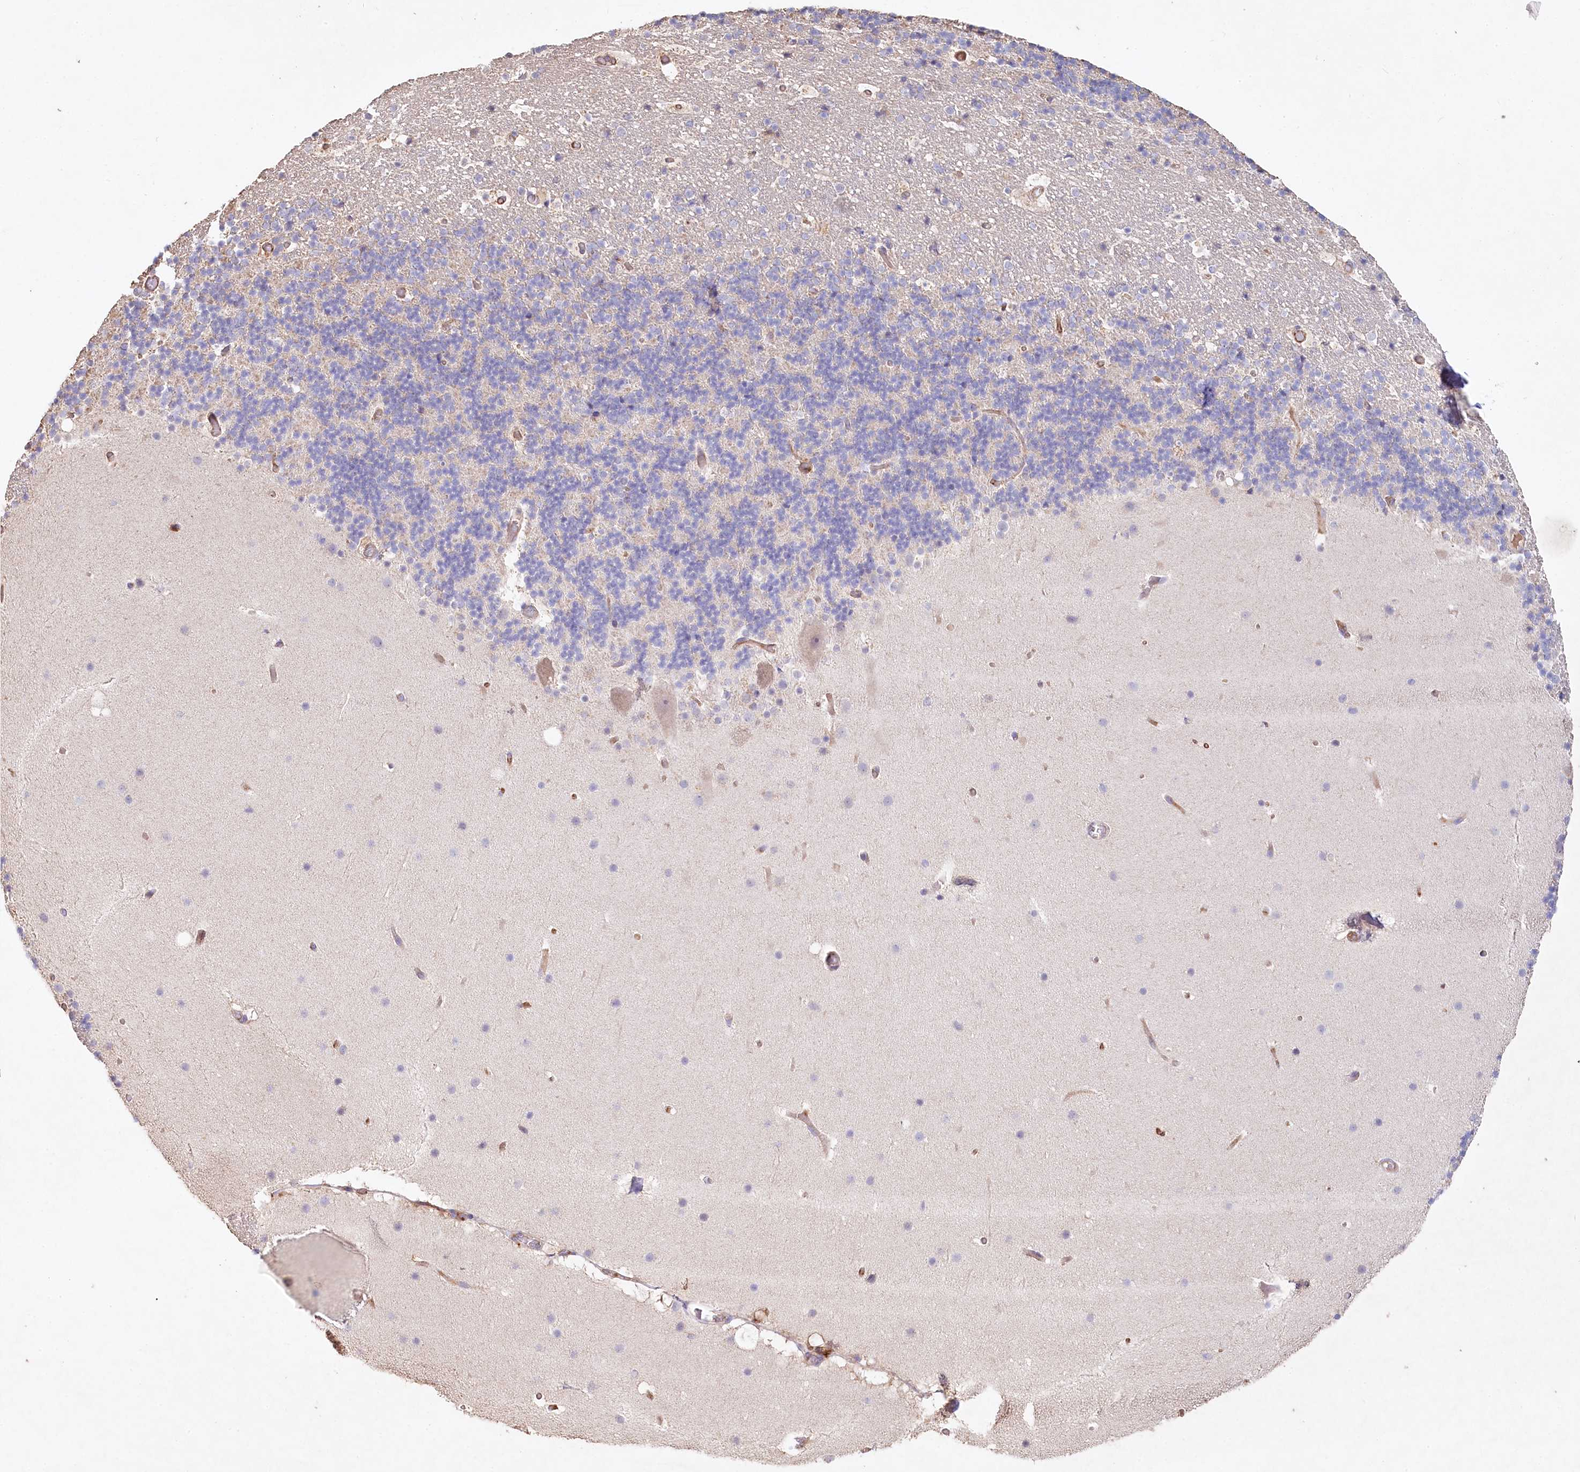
{"staining": {"intensity": "negative", "quantity": "none", "location": "none"}, "tissue": "cerebellum", "cell_type": "Cells in granular layer", "image_type": "normal", "snomed": [{"axis": "morphology", "description": "Normal tissue, NOS"}, {"axis": "topography", "description": "Cerebellum"}], "caption": "Cells in granular layer show no significant protein expression in normal cerebellum. (DAB immunohistochemistry (IHC) with hematoxylin counter stain).", "gene": "RBP5", "patient": {"sex": "male", "age": 57}}